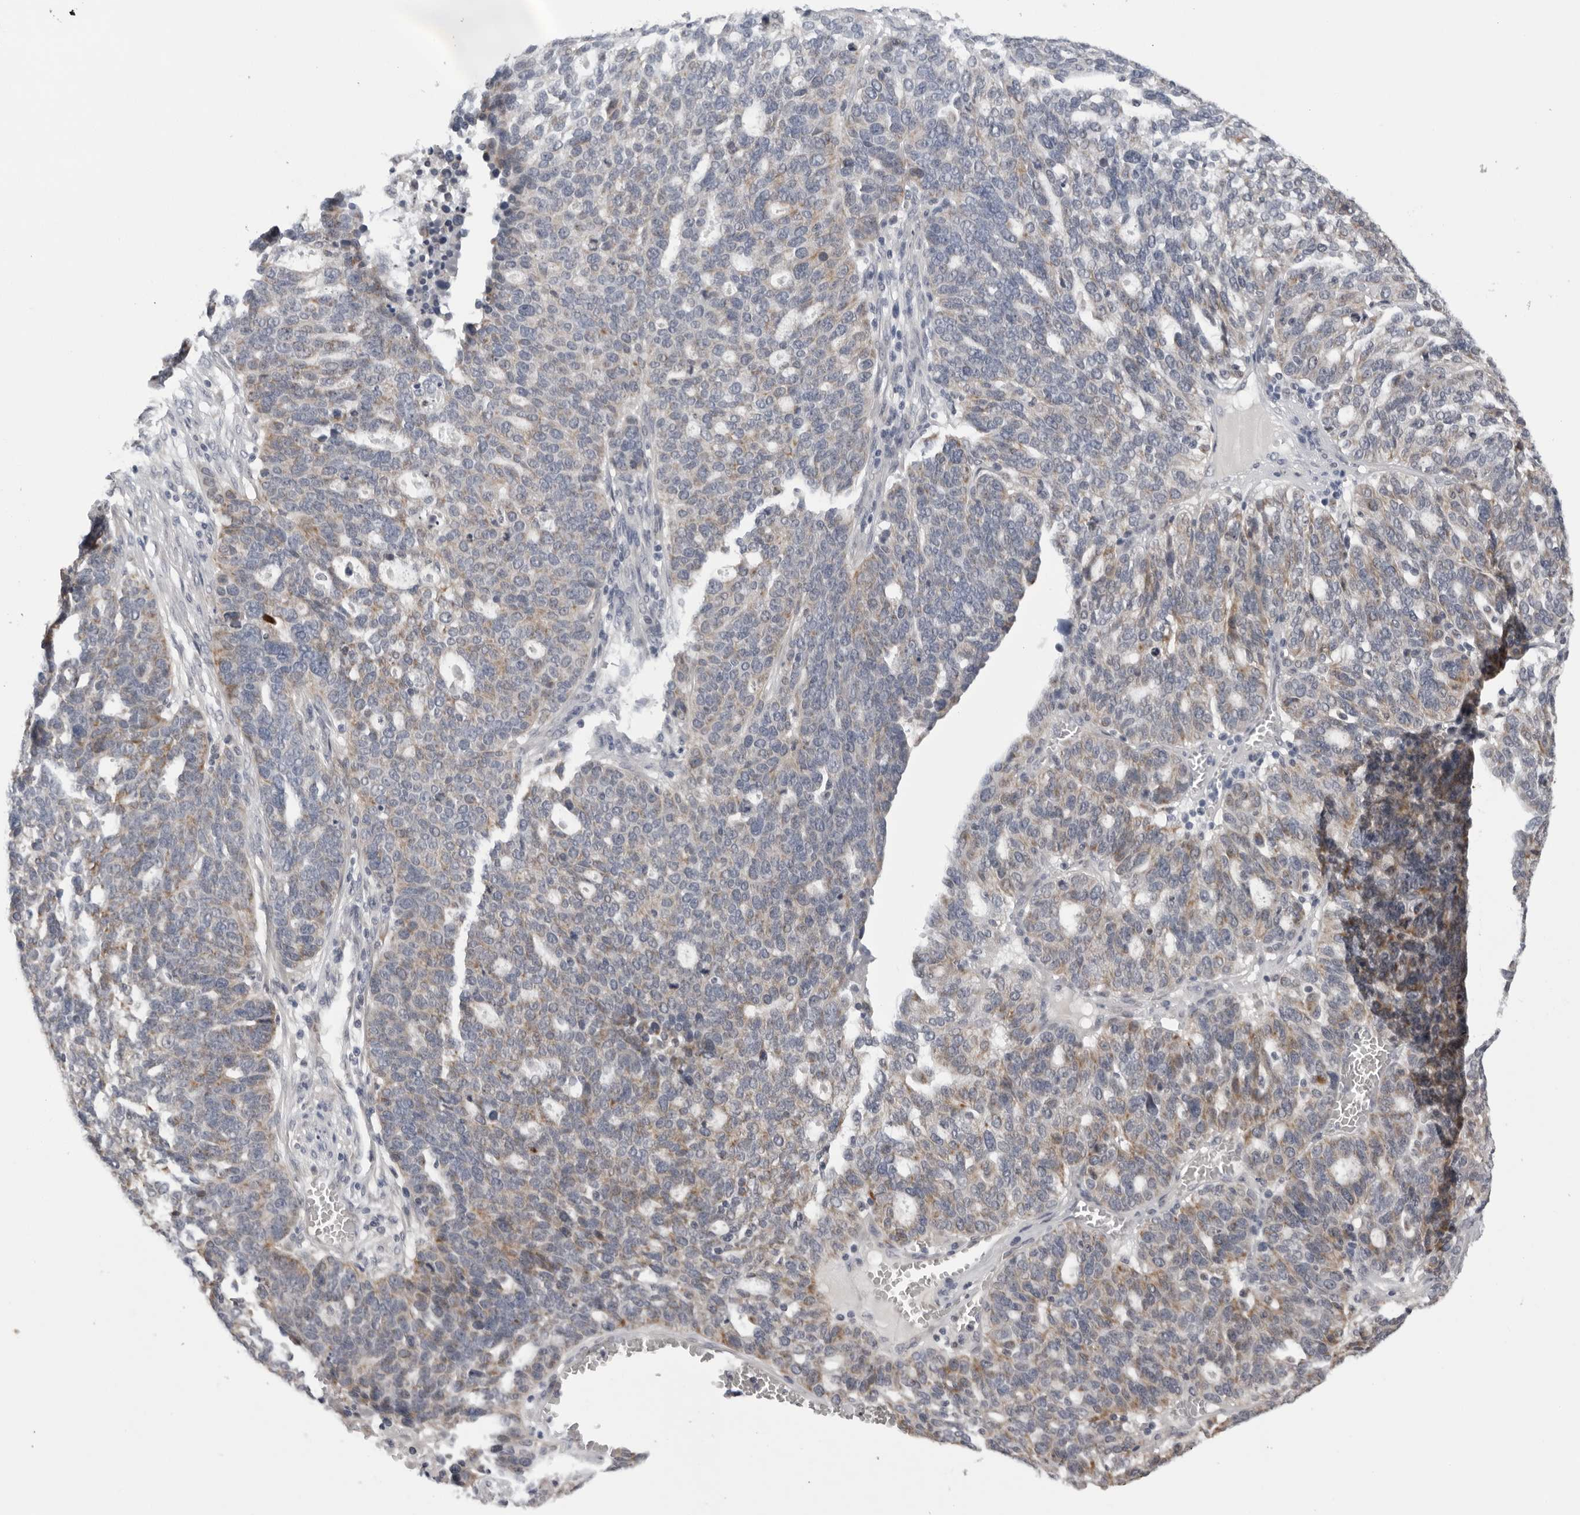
{"staining": {"intensity": "moderate", "quantity": "<25%", "location": "cytoplasmic/membranous"}, "tissue": "ovarian cancer", "cell_type": "Tumor cells", "image_type": "cancer", "snomed": [{"axis": "morphology", "description": "Cystadenocarcinoma, serous, NOS"}, {"axis": "topography", "description": "Ovary"}], "caption": "Serous cystadenocarcinoma (ovarian) was stained to show a protein in brown. There is low levels of moderate cytoplasmic/membranous expression in approximately <25% of tumor cells. Immunohistochemistry (ihc) stains the protein of interest in brown and the nuclei are stained blue.", "gene": "CPT2", "patient": {"sex": "female", "age": 59}}